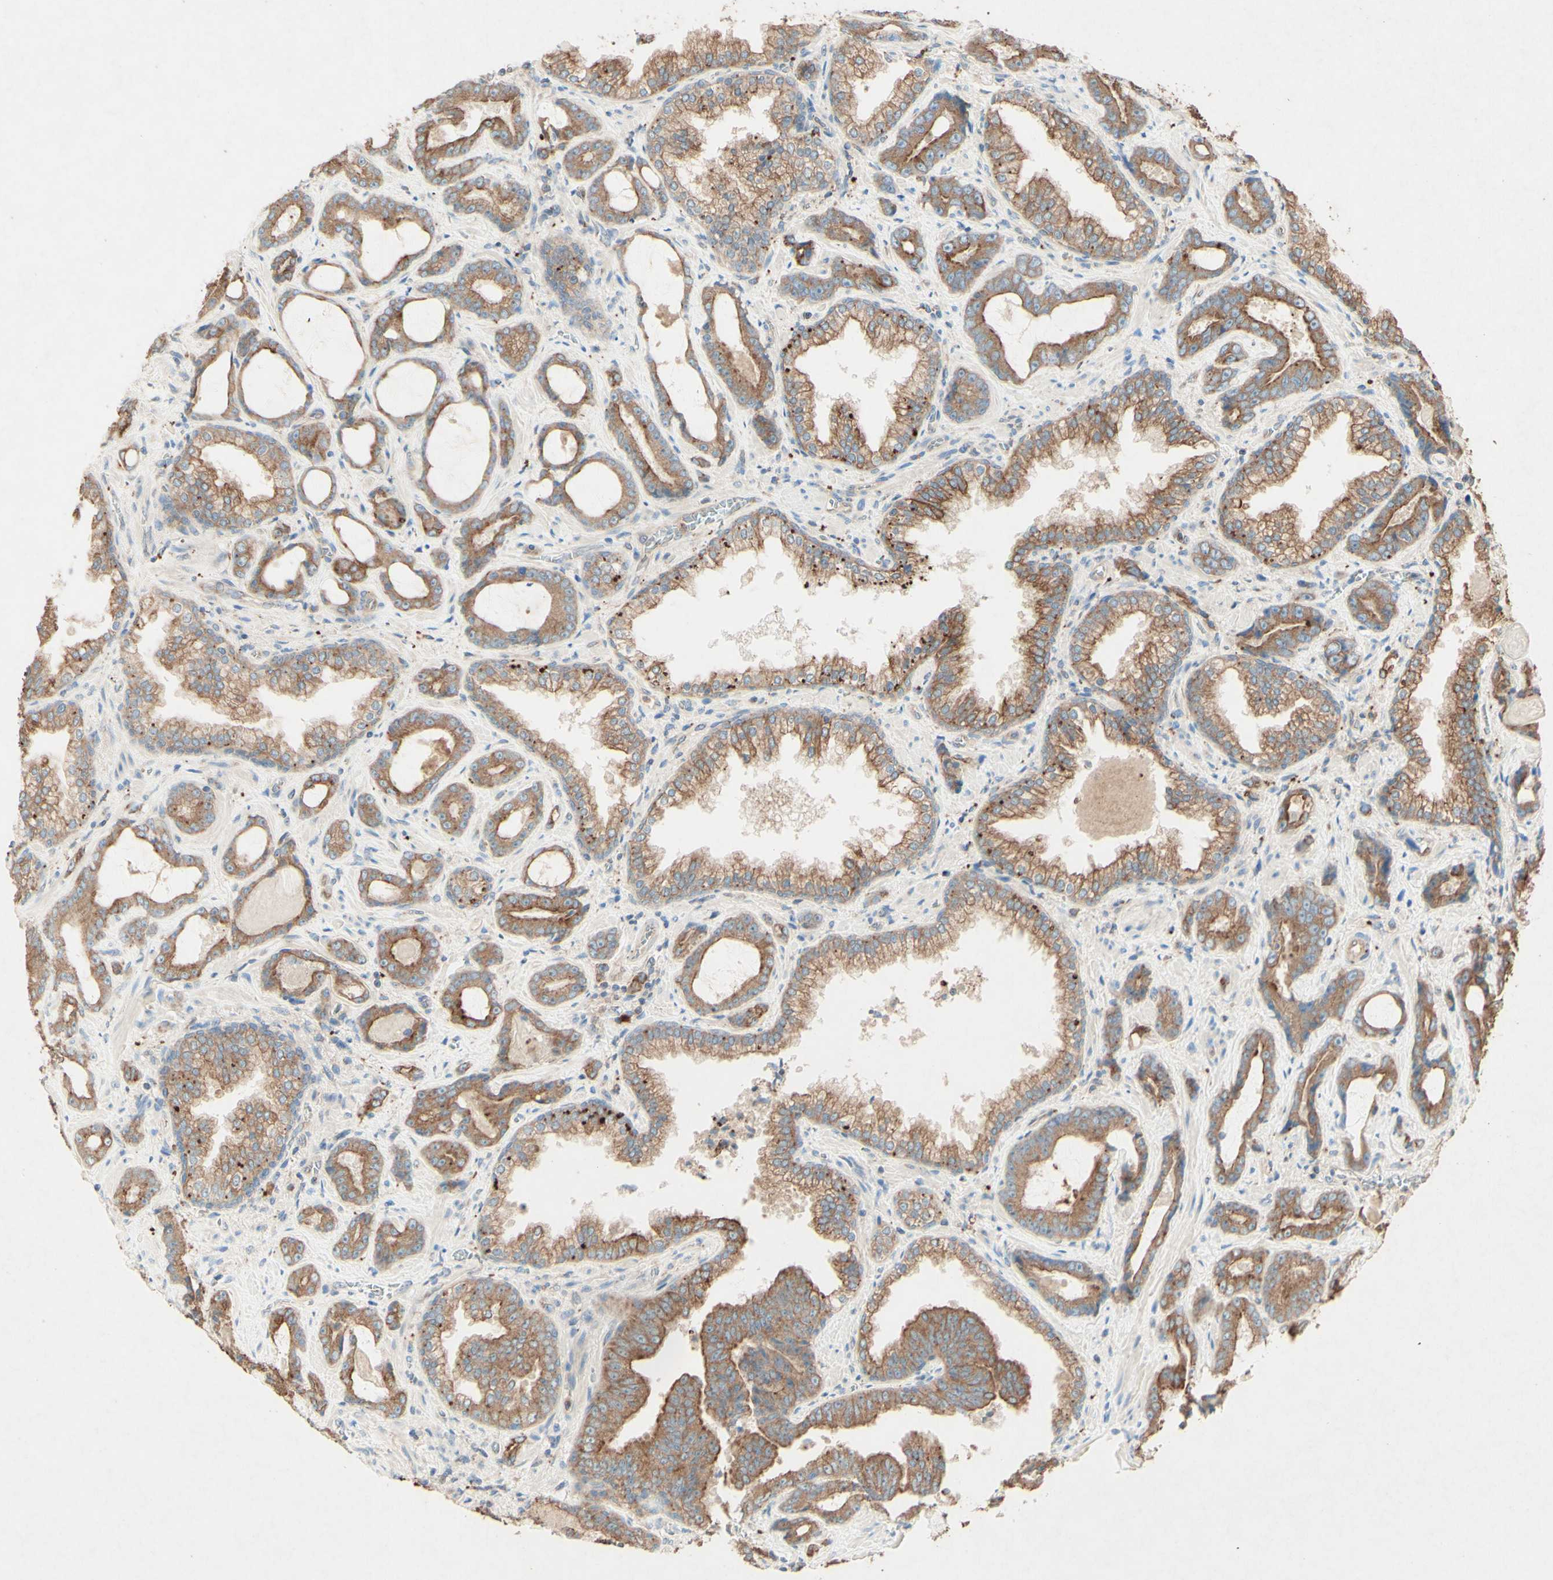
{"staining": {"intensity": "moderate", "quantity": ">75%", "location": "cytoplasmic/membranous"}, "tissue": "prostate cancer", "cell_type": "Tumor cells", "image_type": "cancer", "snomed": [{"axis": "morphology", "description": "Adenocarcinoma, Low grade"}, {"axis": "topography", "description": "Prostate"}], "caption": "Immunohistochemical staining of prostate cancer (adenocarcinoma (low-grade)) reveals medium levels of moderate cytoplasmic/membranous protein positivity in about >75% of tumor cells.", "gene": "MTM1", "patient": {"sex": "male", "age": 60}}